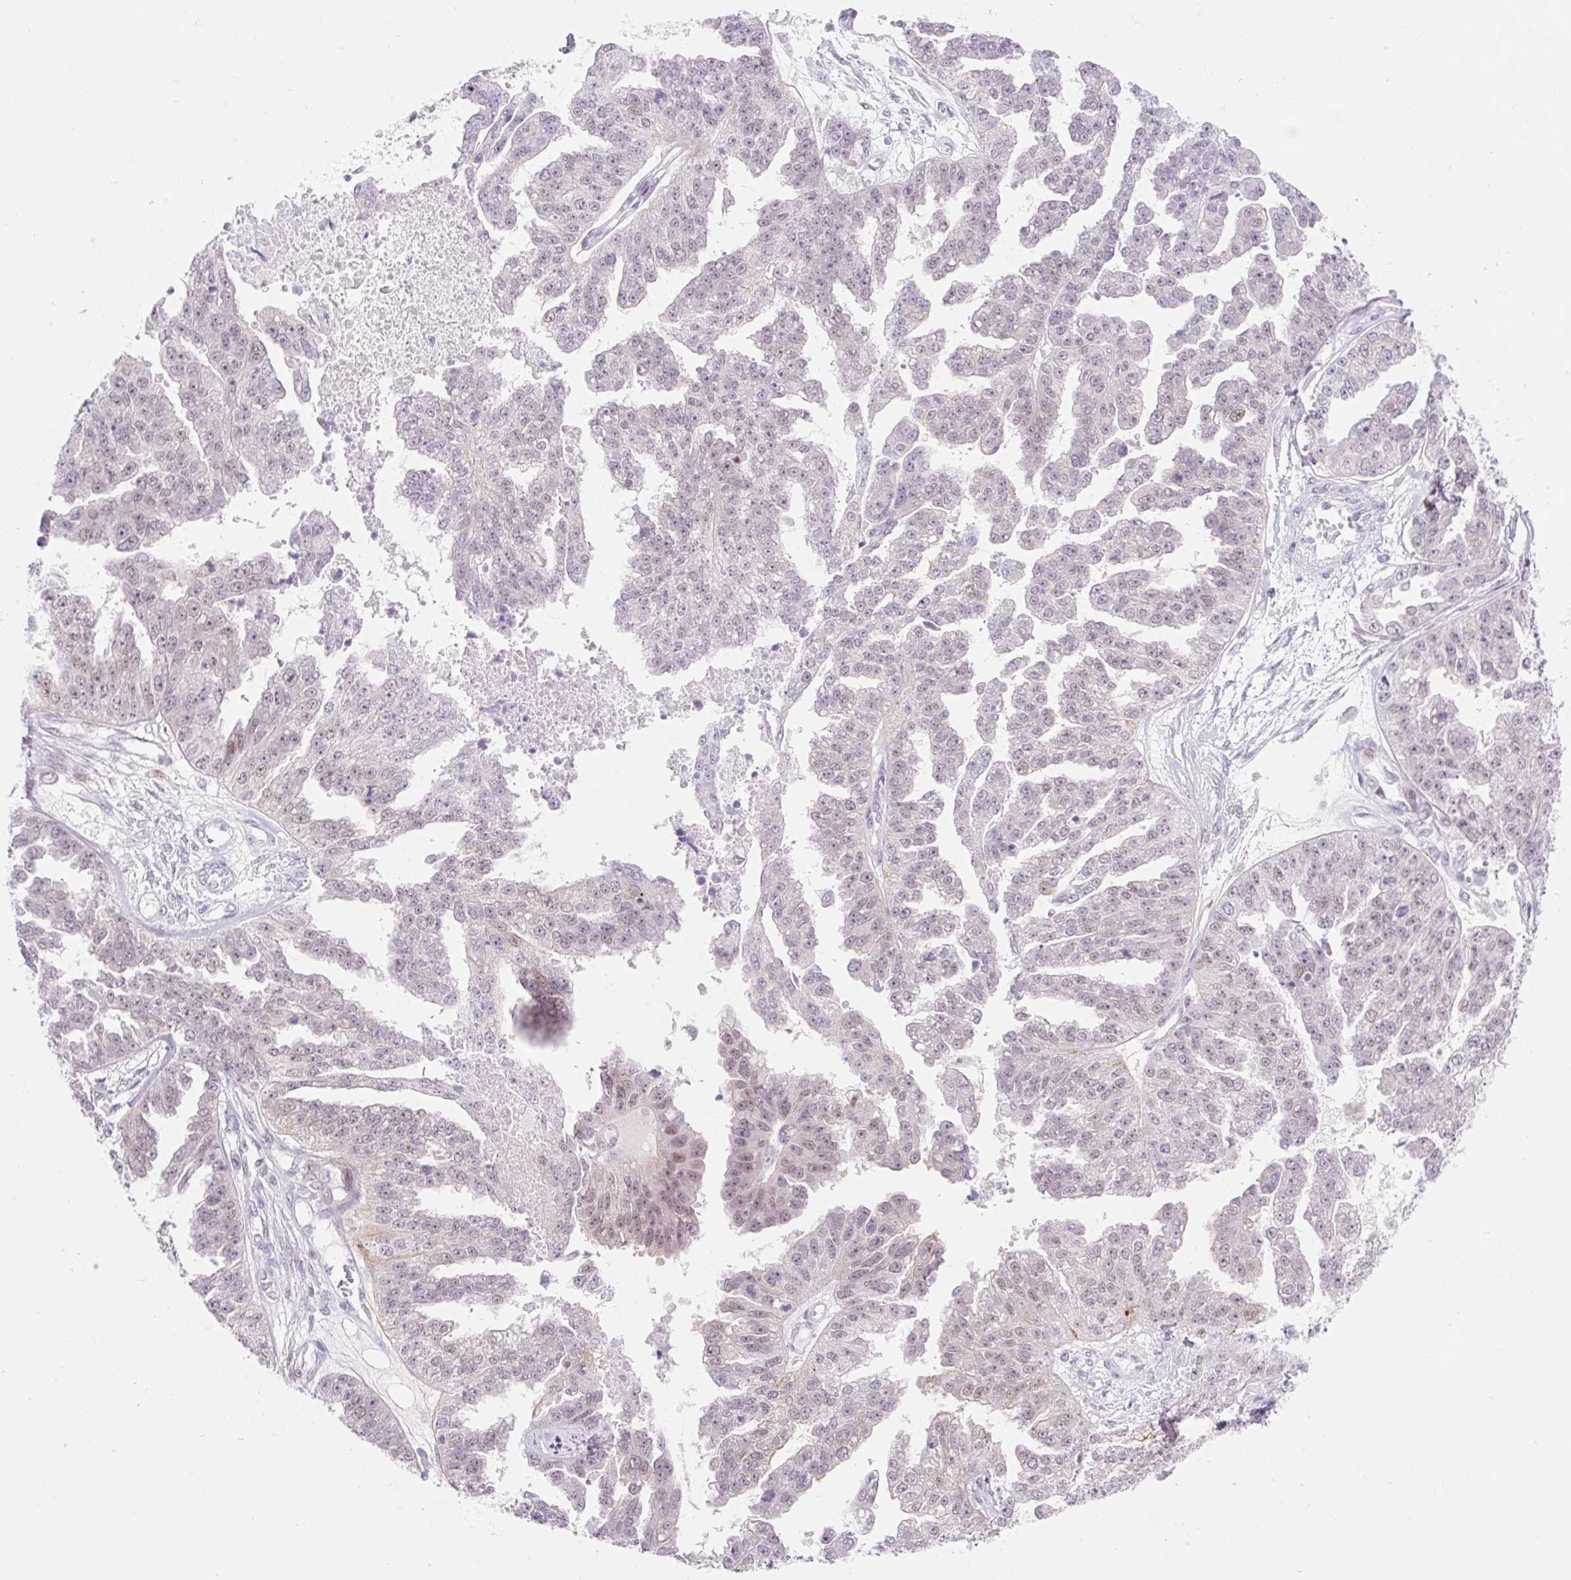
{"staining": {"intensity": "weak", "quantity": "25%-75%", "location": "nuclear"}, "tissue": "ovarian cancer", "cell_type": "Tumor cells", "image_type": "cancer", "snomed": [{"axis": "morphology", "description": "Cystadenocarcinoma, serous, NOS"}, {"axis": "topography", "description": "Ovary"}], "caption": "Immunohistochemistry (IHC) (DAB (3,3'-diaminobenzidine)) staining of ovarian cancer exhibits weak nuclear protein expression in approximately 25%-75% of tumor cells.", "gene": "H2BW1", "patient": {"sex": "female", "age": 58}}